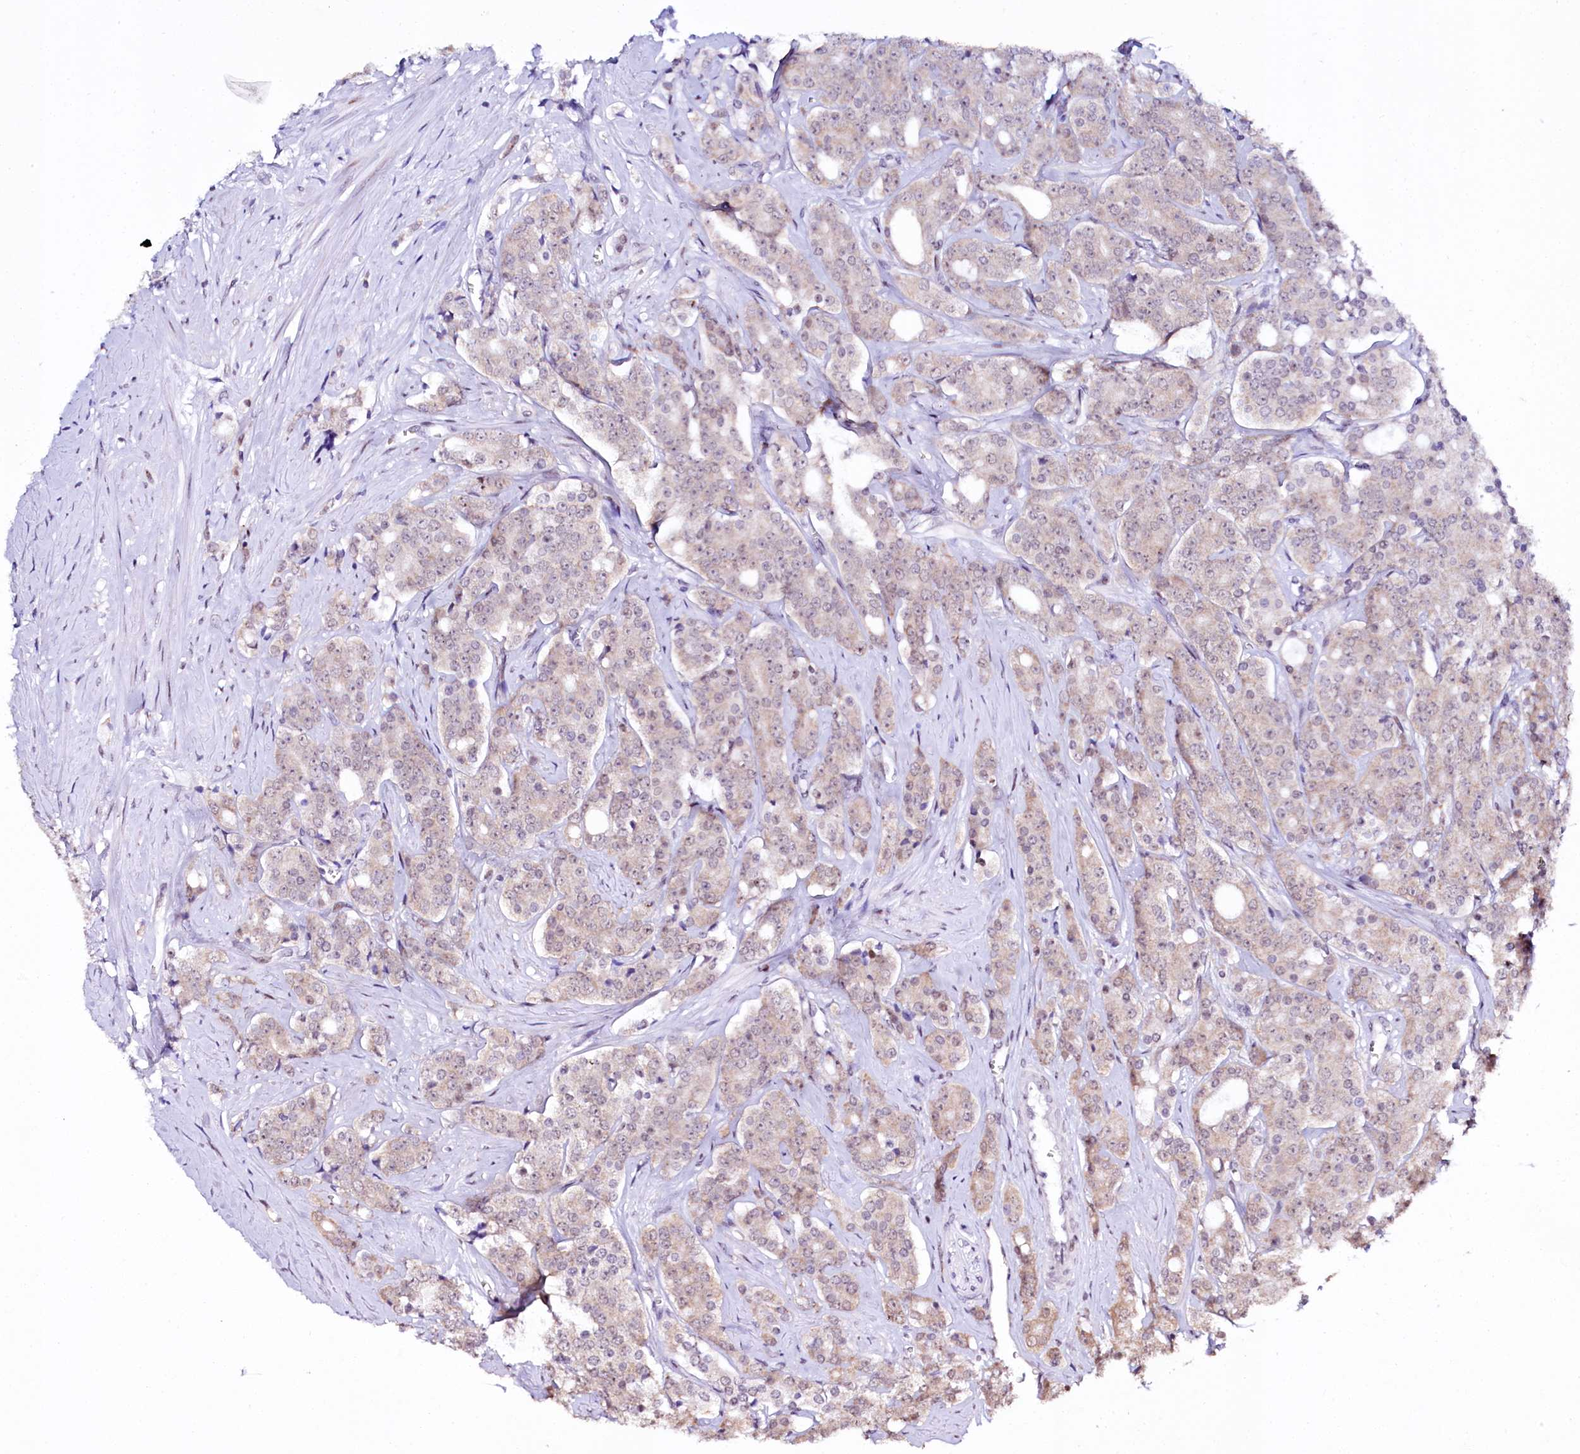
{"staining": {"intensity": "moderate", "quantity": "25%-75%", "location": "cytoplasmic/membranous,nuclear"}, "tissue": "prostate cancer", "cell_type": "Tumor cells", "image_type": "cancer", "snomed": [{"axis": "morphology", "description": "Adenocarcinoma, High grade"}, {"axis": "topography", "description": "Prostate"}], "caption": "Protein expression analysis of prostate cancer (high-grade adenocarcinoma) reveals moderate cytoplasmic/membranous and nuclear expression in about 25%-75% of tumor cells.", "gene": "SPATS2", "patient": {"sex": "male", "age": 62}}